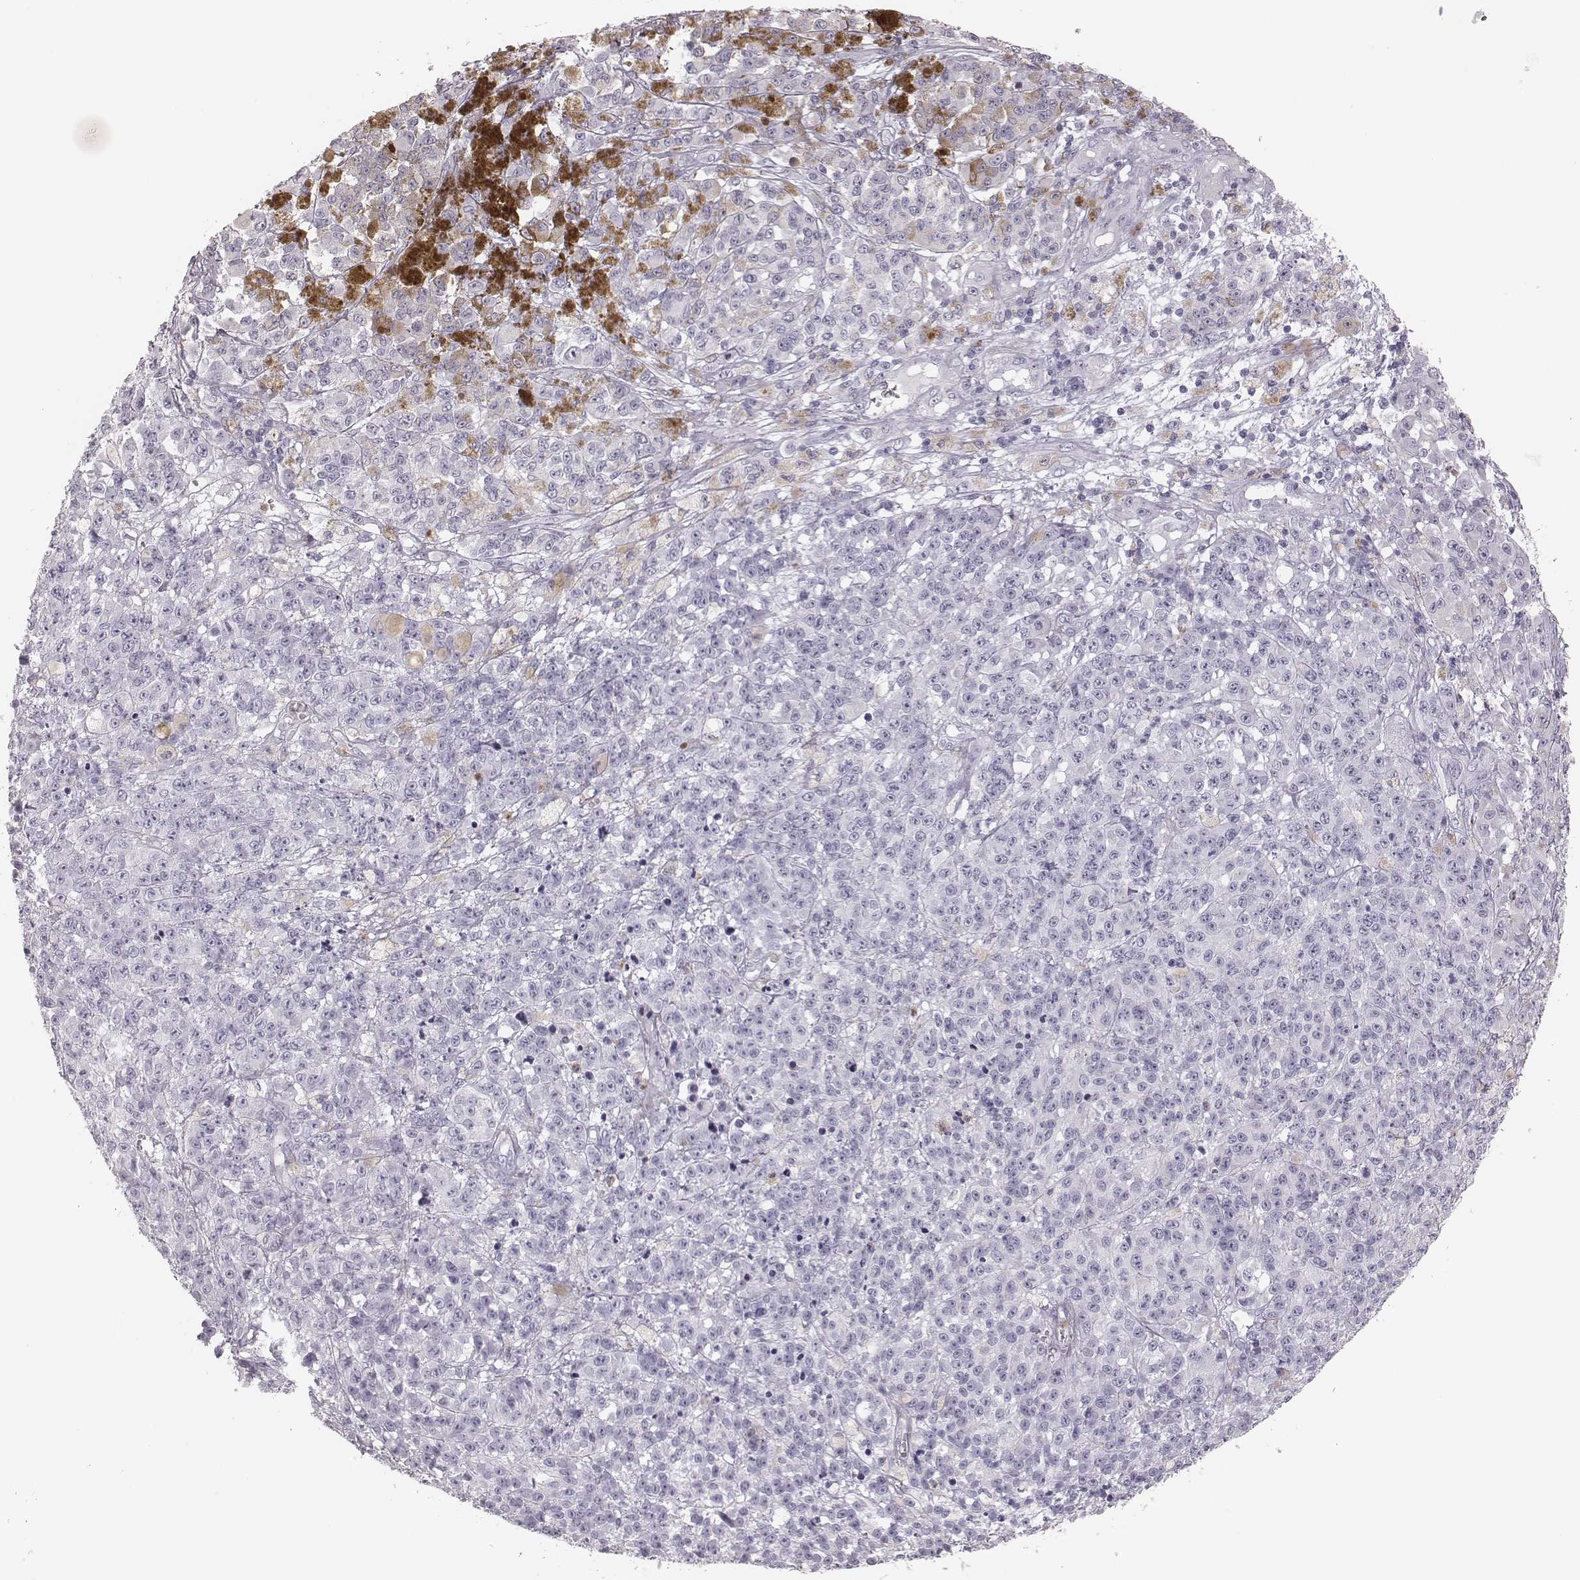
{"staining": {"intensity": "negative", "quantity": "none", "location": "none"}, "tissue": "melanoma", "cell_type": "Tumor cells", "image_type": "cancer", "snomed": [{"axis": "morphology", "description": "Malignant melanoma, NOS"}, {"axis": "topography", "description": "Skin"}], "caption": "There is no significant expression in tumor cells of malignant melanoma.", "gene": "ELANE", "patient": {"sex": "female", "age": 58}}